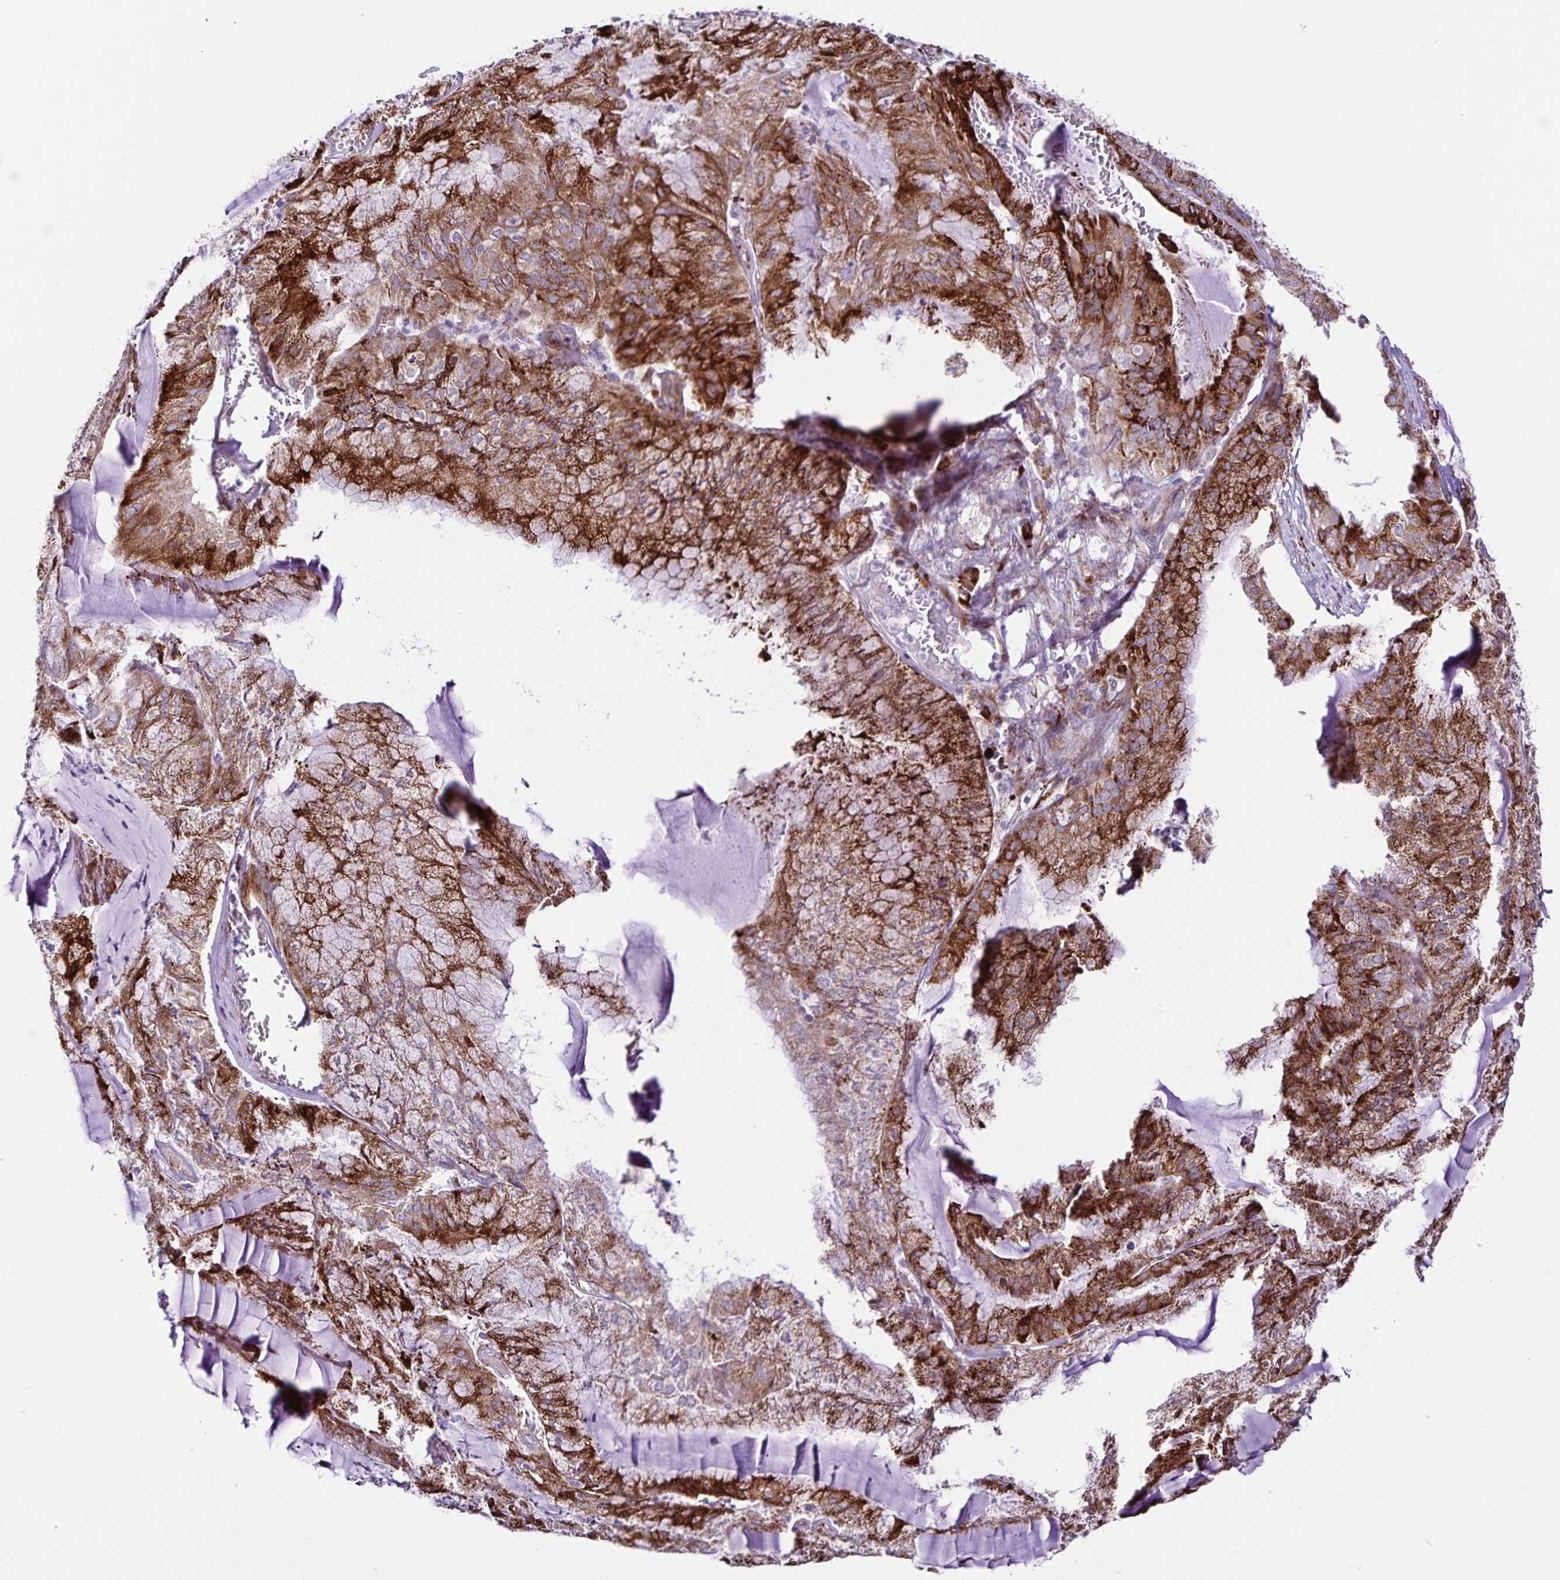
{"staining": {"intensity": "strong", "quantity": ">75%", "location": "cytoplasmic/membranous"}, "tissue": "endometrial cancer", "cell_type": "Tumor cells", "image_type": "cancer", "snomed": [{"axis": "morphology", "description": "Carcinoma, NOS"}, {"axis": "topography", "description": "Endometrium"}], "caption": "Tumor cells exhibit strong cytoplasmic/membranous staining in about >75% of cells in carcinoma (endometrial).", "gene": "OSBPL5", "patient": {"sex": "female", "age": 62}}